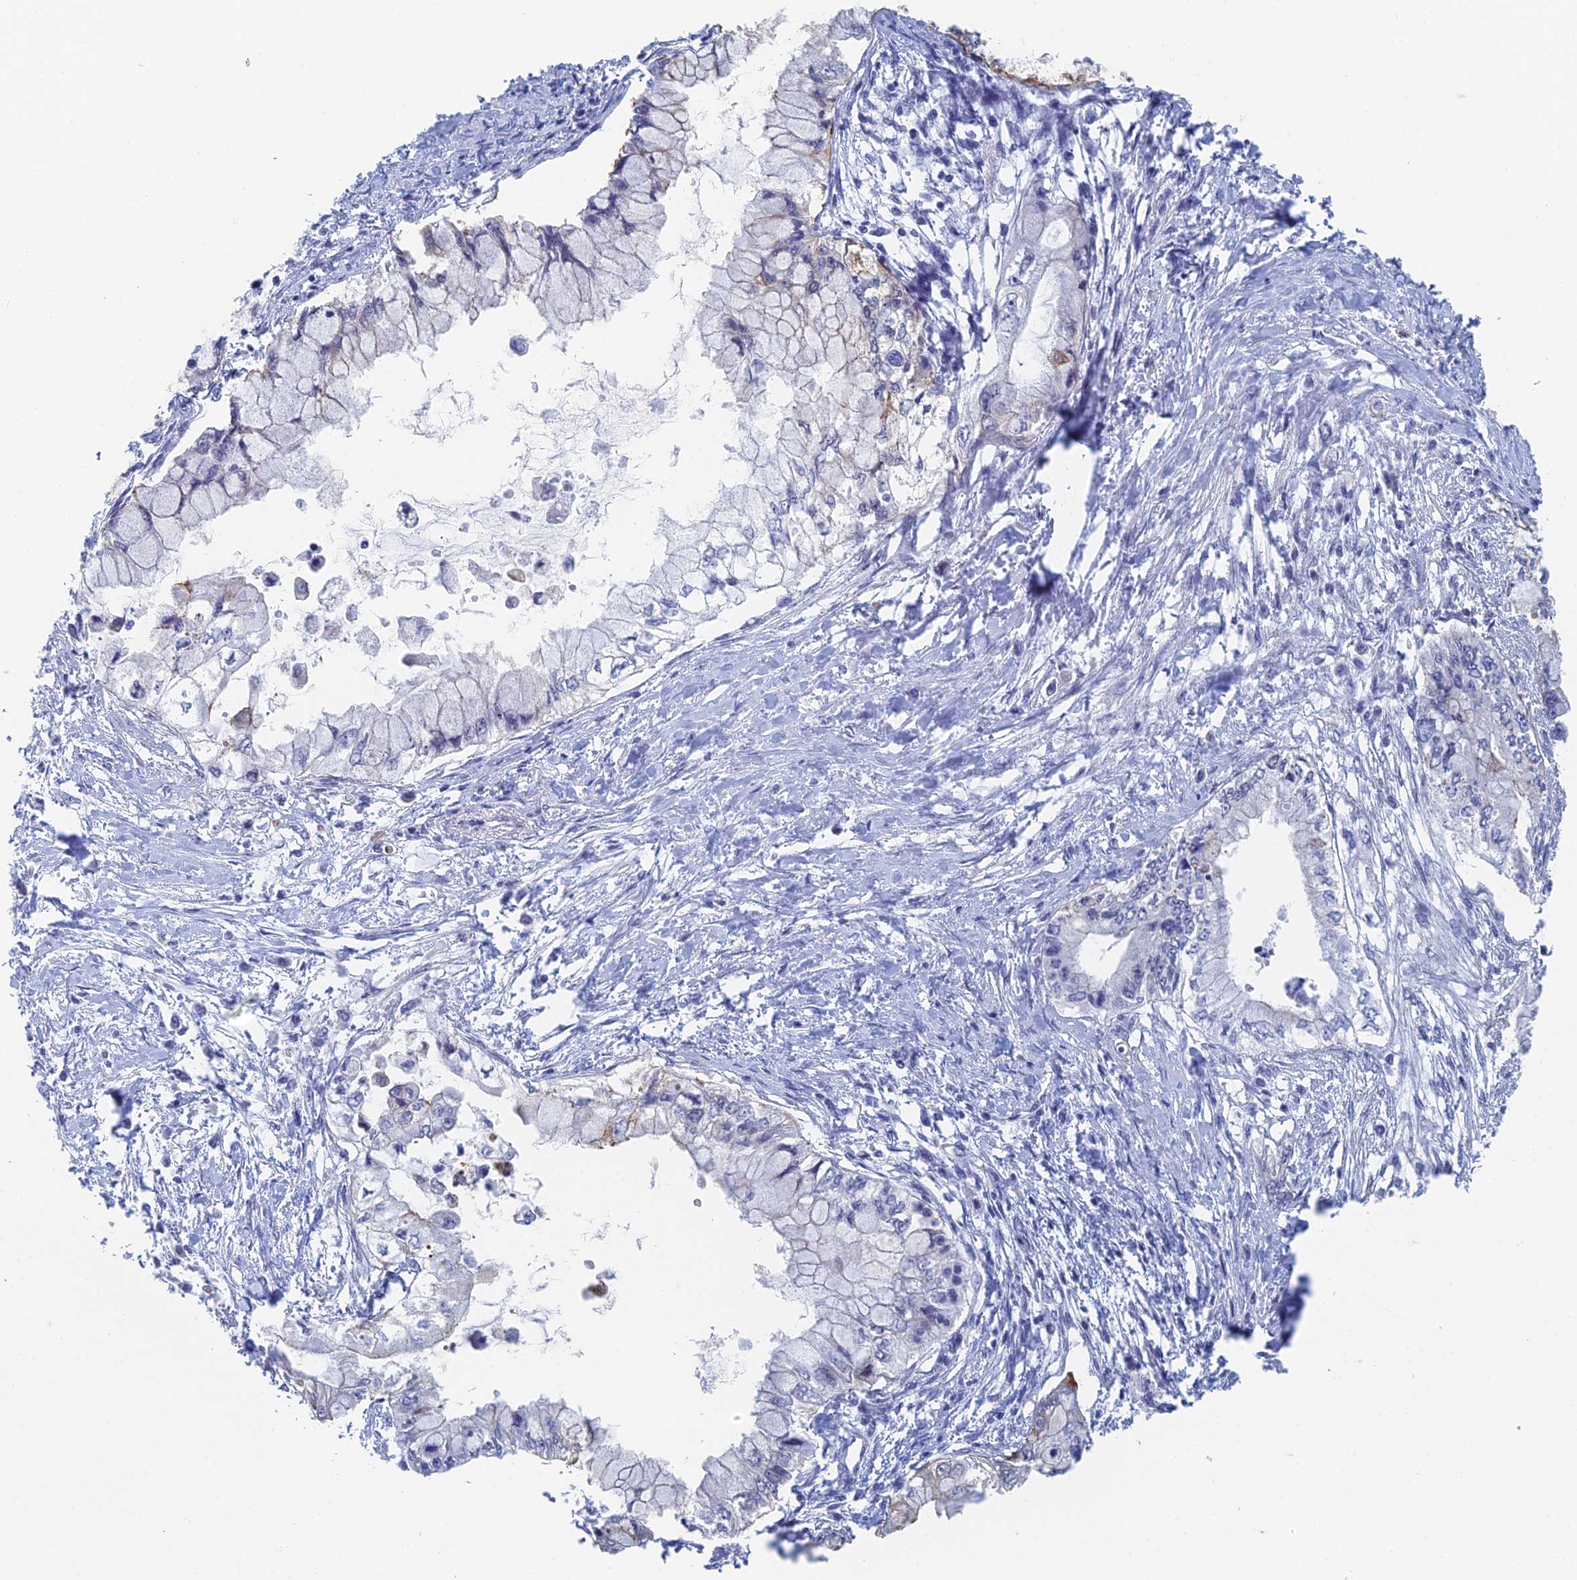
{"staining": {"intensity": "moderate", "quantity": "<25%", "location": "cytoplasmic/membranous"}, "tissue": "pancreatic cancer", "cell_type": "Tumor cells", "image_type": "cancer", "snomed": [{"axis": "morphology", "description": "Adenocarcinoma, NOS"}, {"axis": "topography", "description": "Pancreas"}], "caption": "A micrograph of pancreatic cancer stained for a protein demonstrates moderate cytoplasmic/membranous brown staining in tumor cells. (IHC, brightfield microscopy, high magnification).", "gene": "GMNC", "patient": {"sex": "male", "age": 48}}